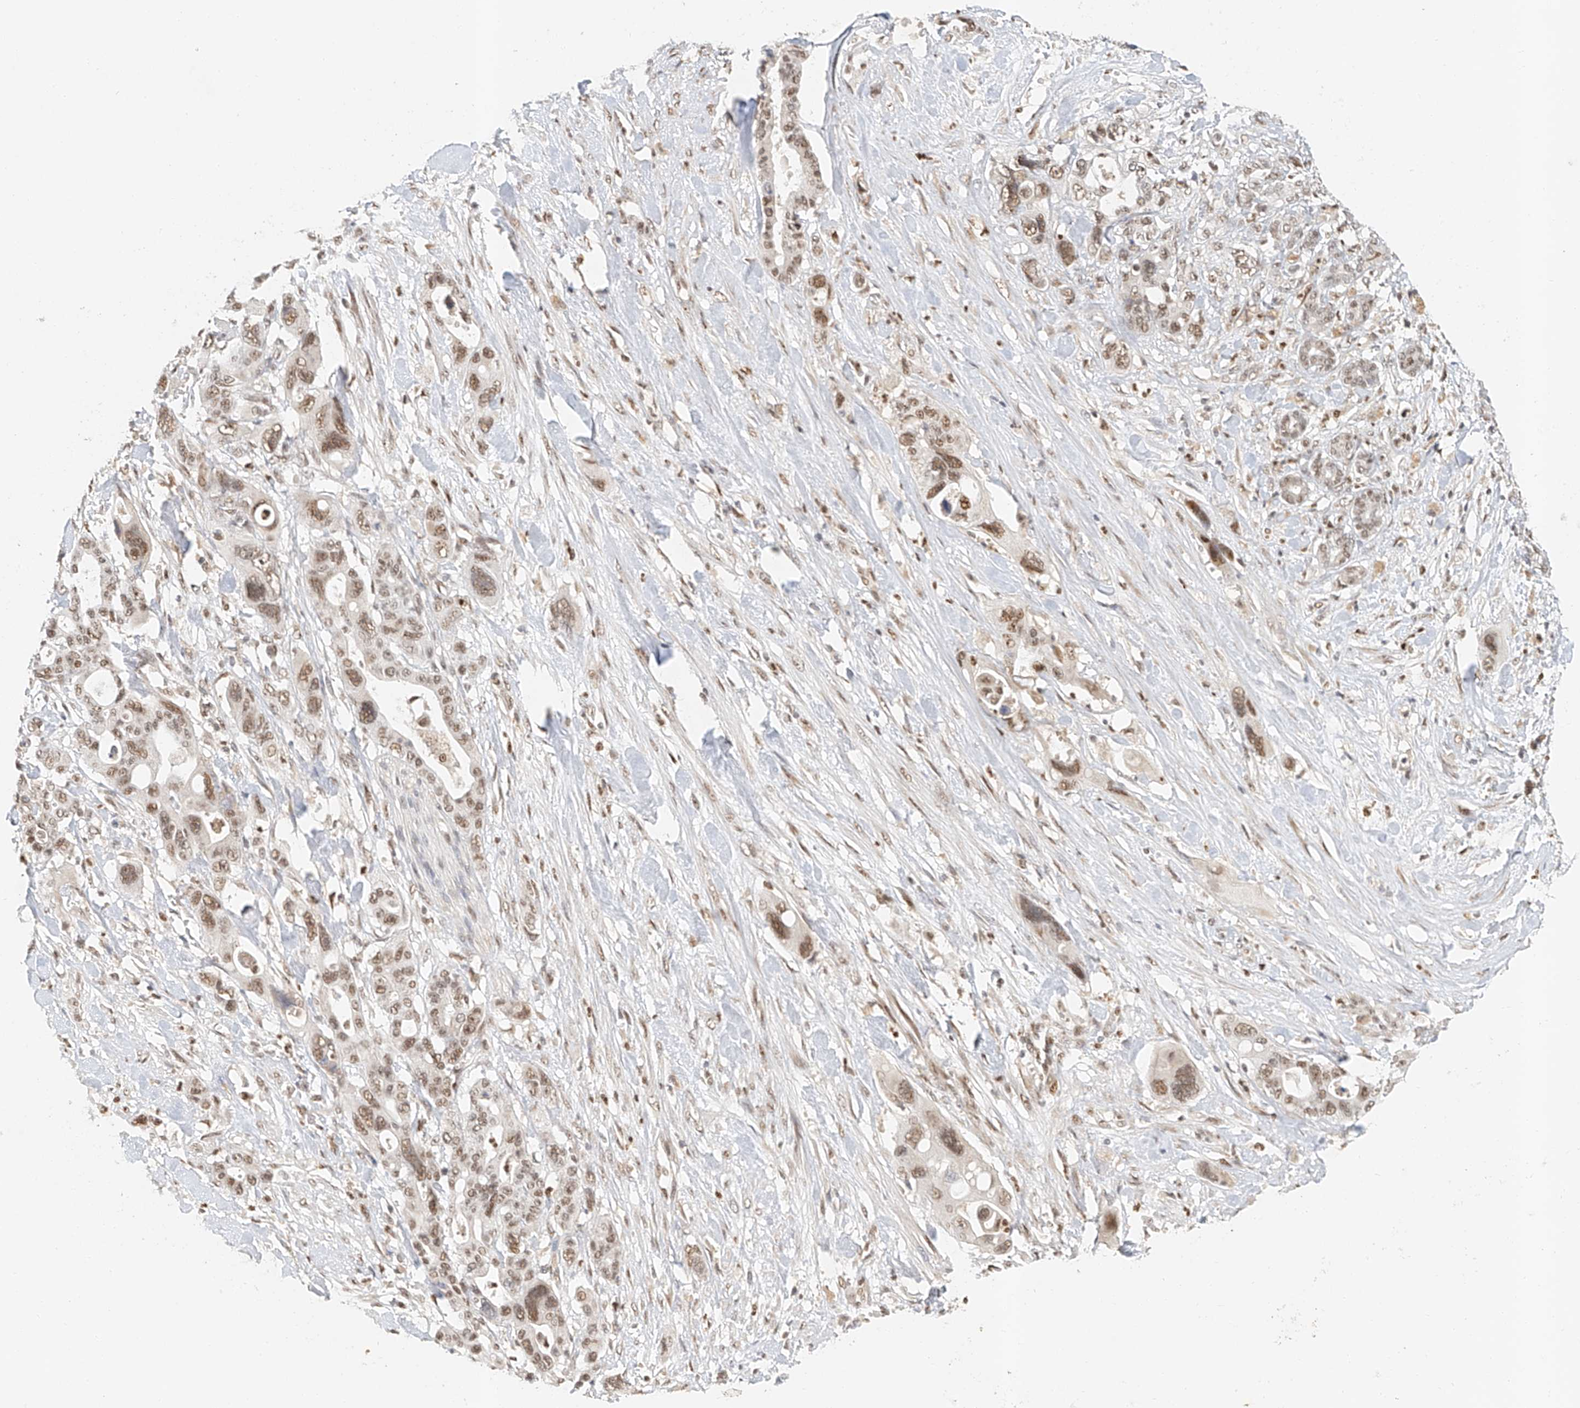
{"staining": {"intensity": "moderate", "quantity": ">75%", "location": "nuclear"}, "tissue": "pancreatic cancer", "cell_type": "Tumor cells", "image_type": "cancer", "snomed": [{"axis": "morphology", "description": "Adenocarcinoma, NOS"}, {"axis": "topography", "description": "Pancreas"}], "caption": "This image exhibits IHC staining of adenocarcinoma (pancreatic), with medium moderate nuclear positivity in approximately >75% of tumor cells.", "gene": "CXorf58", "patient": {"sex": "male", "age": 46}}